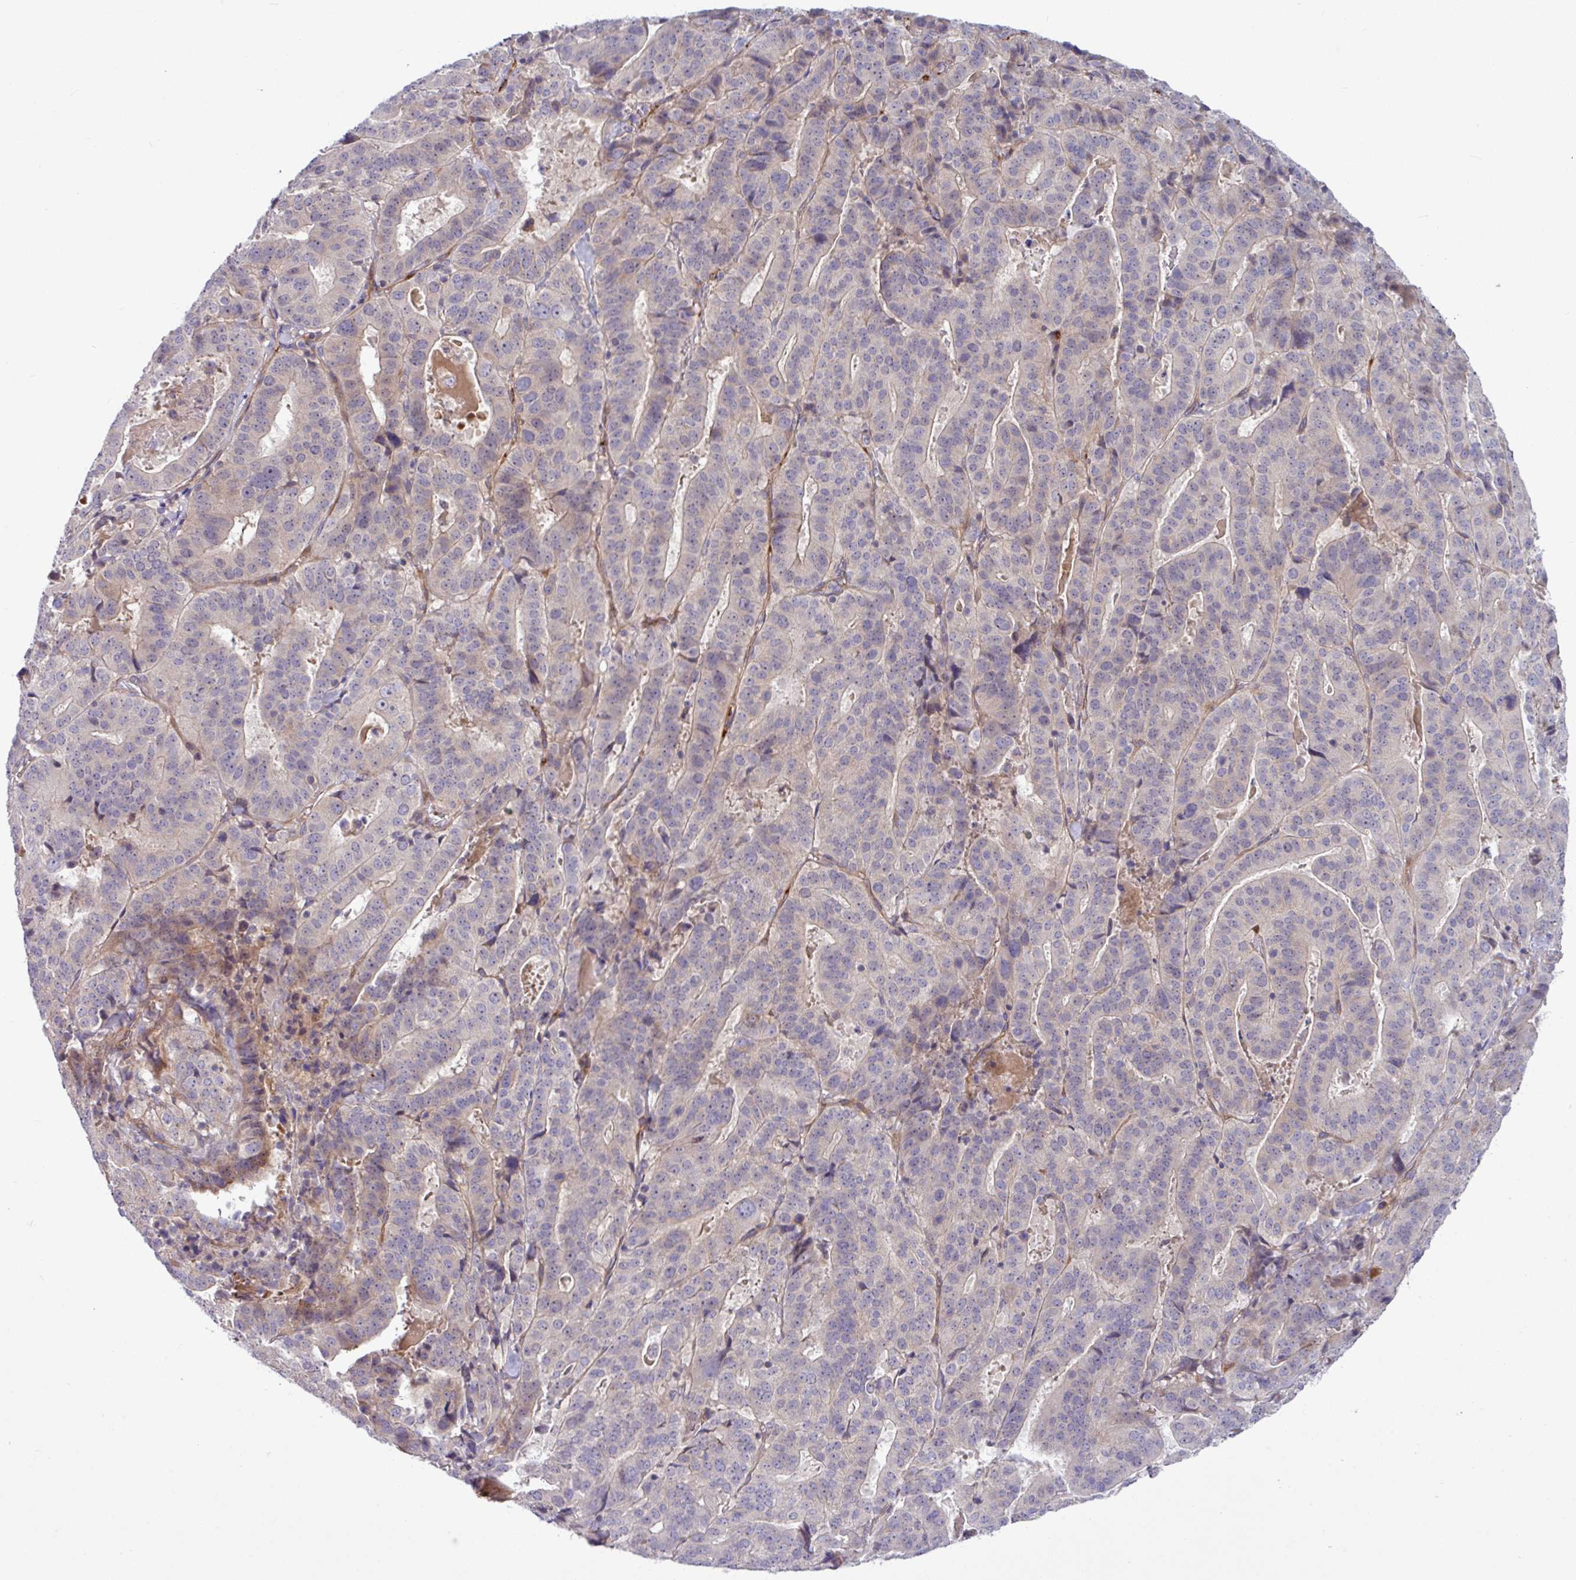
{"staining": {"intensity": "negative", "quantity": "none", "location": "none"}, "tissue": "stomach cancer", "cell_type": "Tumor cells", "image_type": "cancer", "snomed": [{"axis": "morphology", "description": "Adenocarcinoma, NOS"}, {"axis": "topography", "description": "Stomach"}], "caption": "This is an IHC micrograph of human stomach adenocarcinoma. There is no positivity in tumor cells.", "gene": "B4GALNT4", "patient": {"sex": "male", "age": 48}}